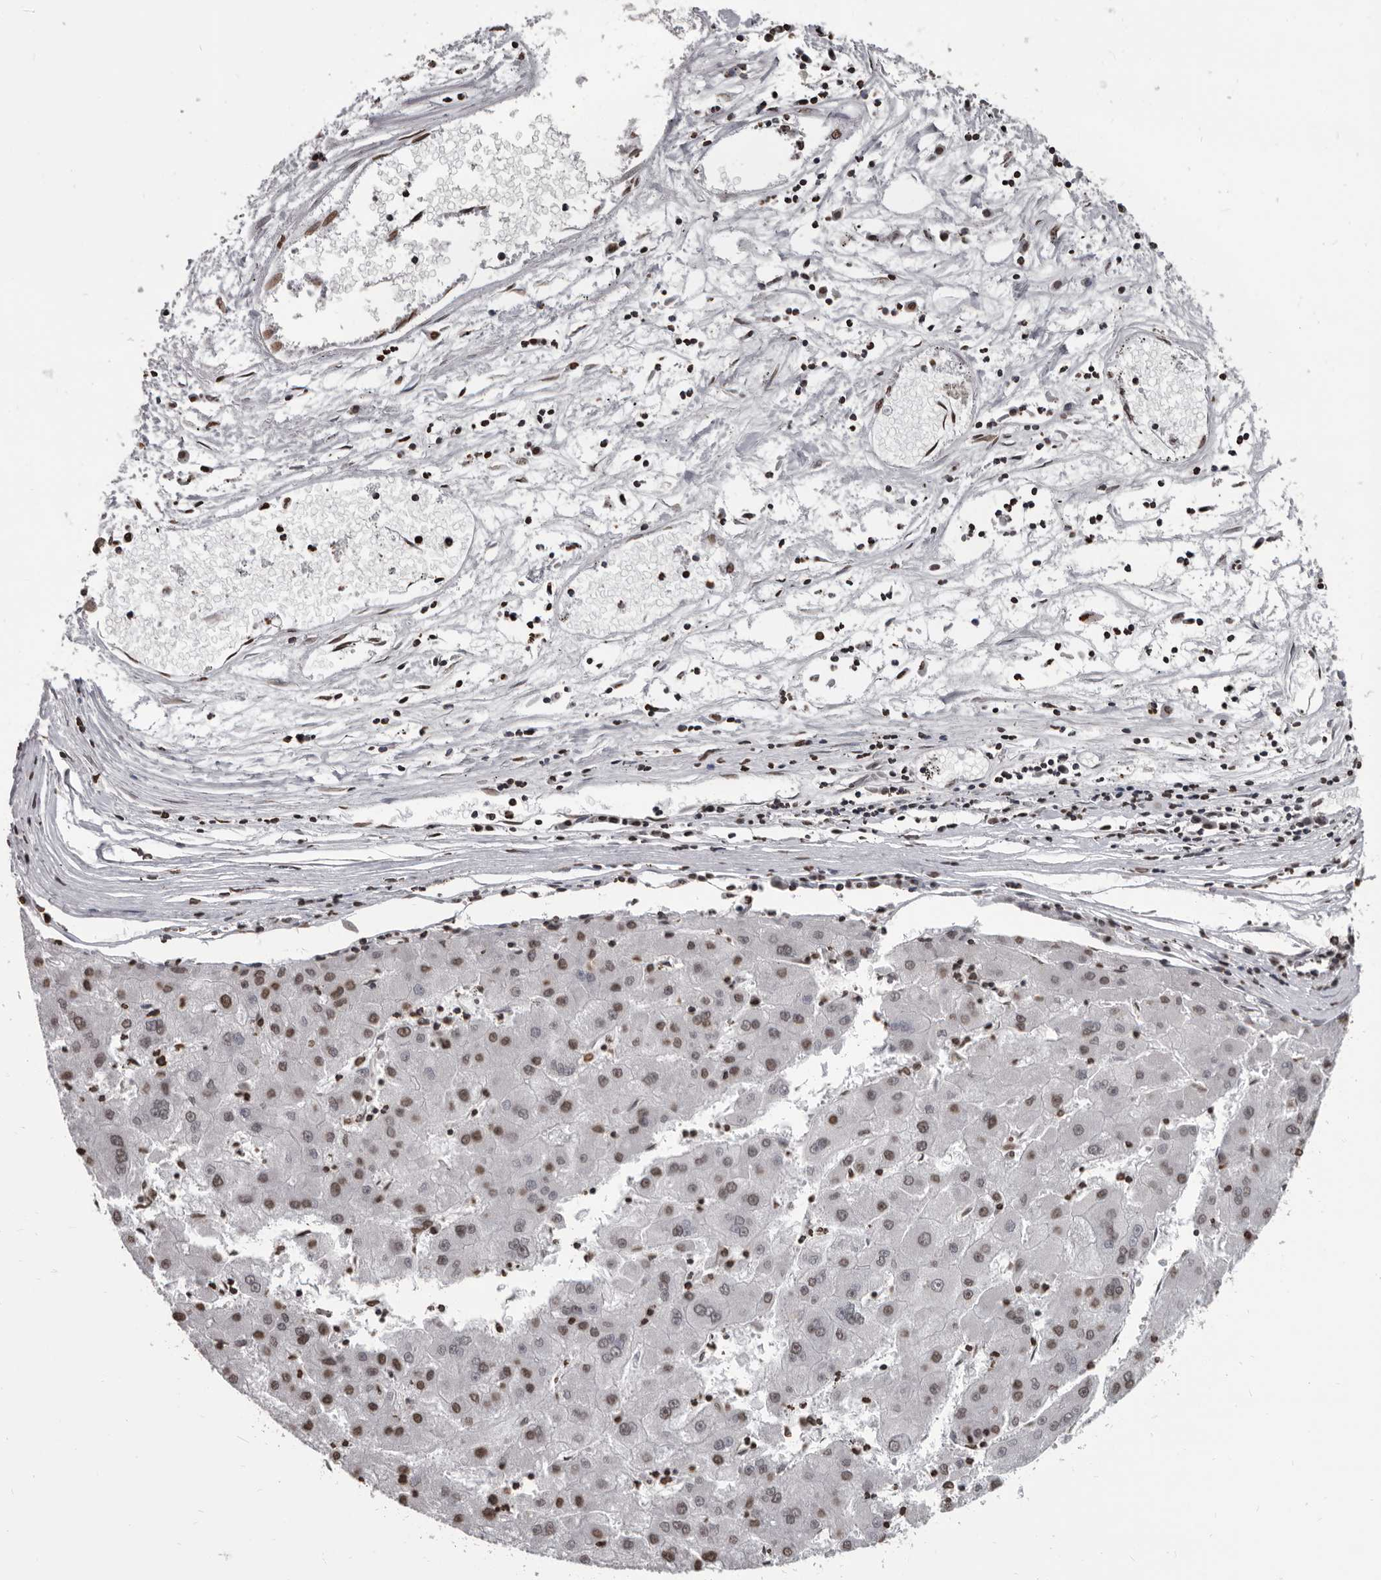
{"staining": {"intensity": "moderate", "quantity": ">75%", "location": "nuclear"}, "tissue": "liver cancer", "cell_type": "Tumor cells", "image_type": "cancer", "snomed": [{"axis": "morphology", "description": "Carcinoma, Hepatocellular, NOS"}, {"axis": "topography", "description": "Liver"}], "caption": "An IHC micrograph of neoplastic tissue is shown. Protein staining in brown labels moderate nuclear positivity in hepatocellular carcinoma (liver) within tumor cells.", "gene": "AHR", "patient": {"sex": "male", "age": 72}}